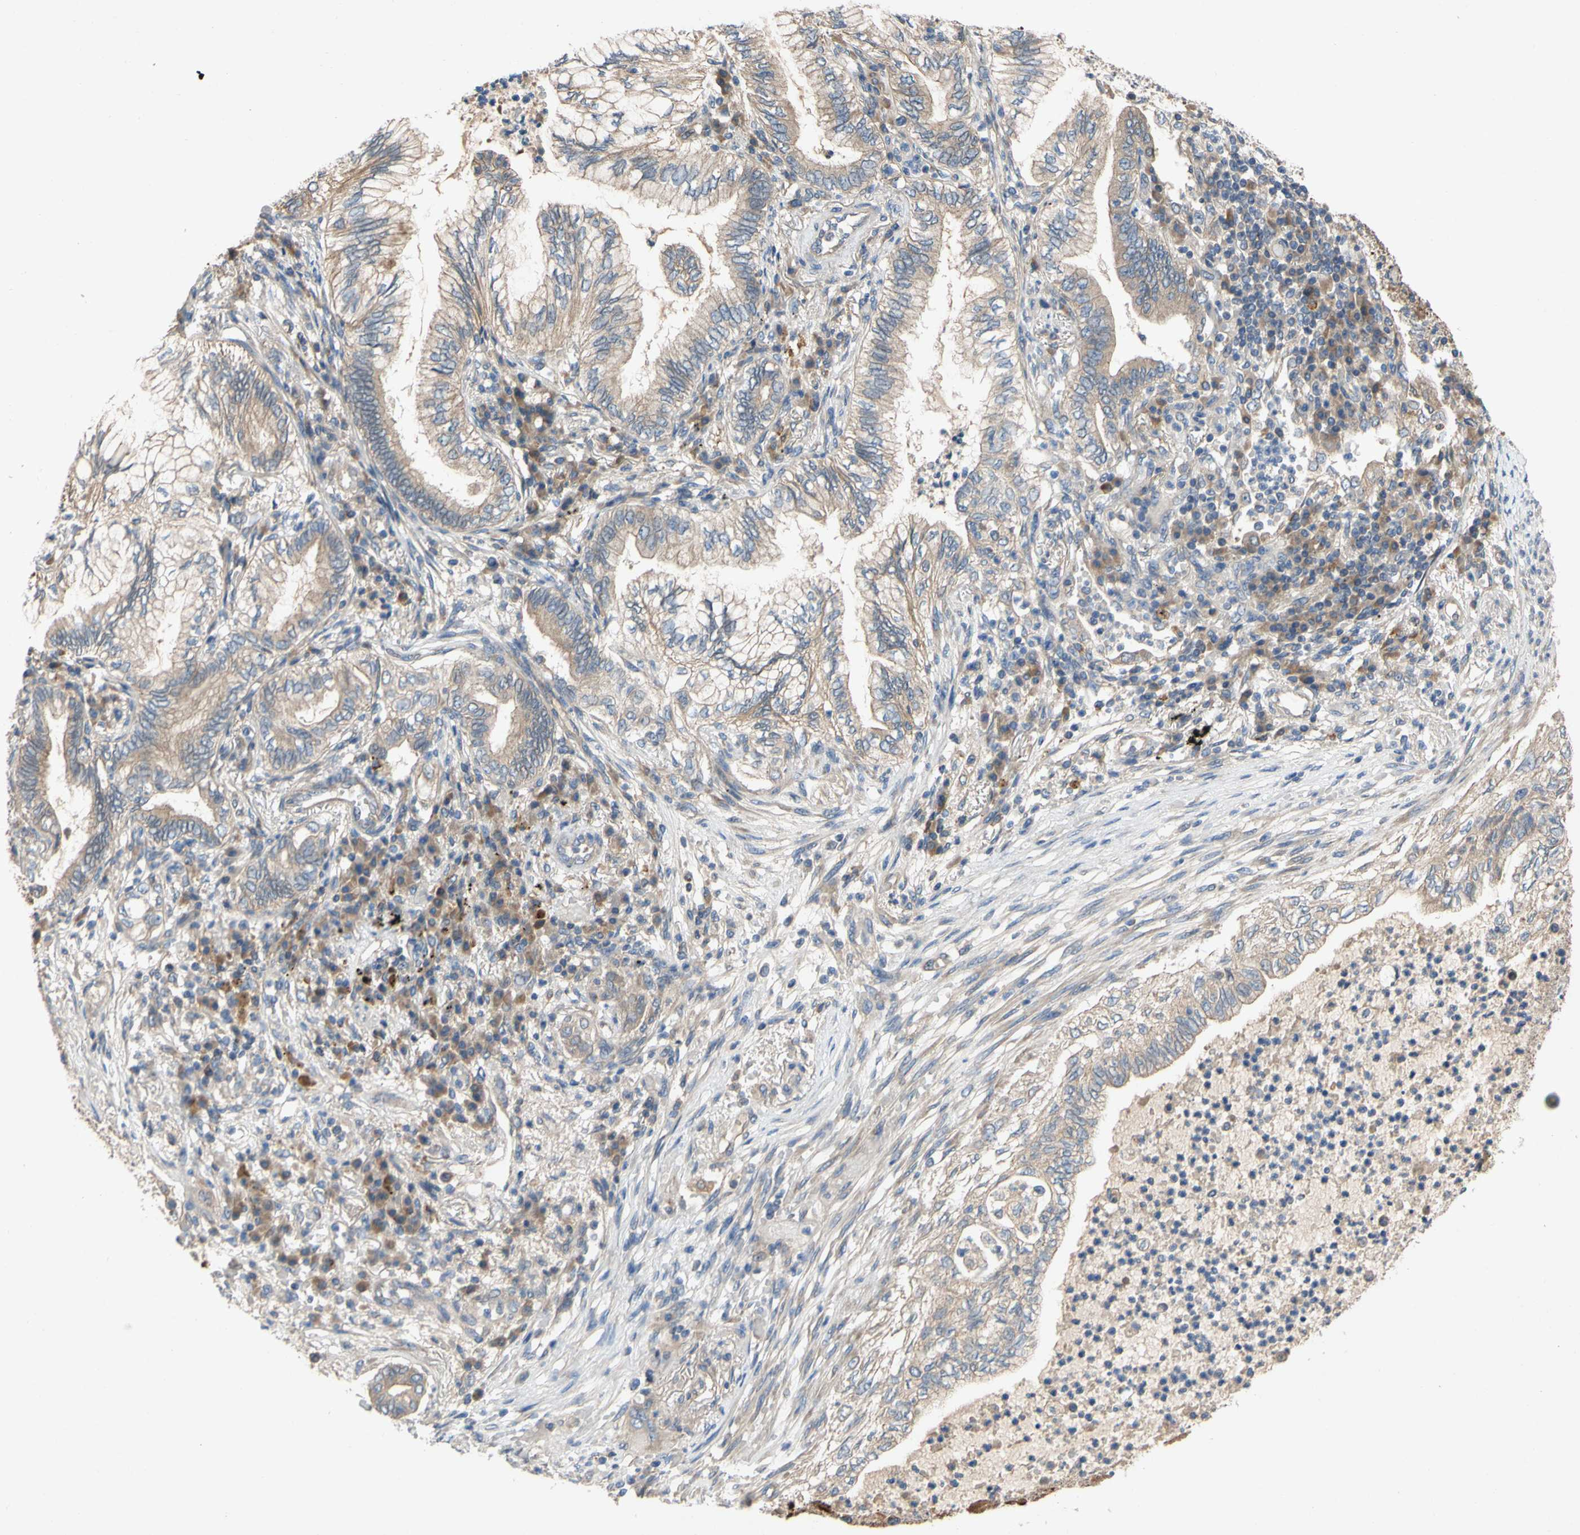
{"staining": {"intensity": "moderate", "quantity": ">75%", "location": "cytoplasmic/membranous"}, "tissue": "lung cancer", "cell_type": "Tumor cells", "image_type": "cancer", "snomed": [{"axis": "morphology", "description": "Normal tissue, NOS"}, {"axis": "morphology", "description": "Adenocarcinoma, NOS"}, {"axis": "topography", "description": "Bronchus"}, {"axis": "topography", "description": "Lung"}], "caption": "Lung cancer stained with a protein marker shows moderate staining in tumor cells.", "gene": "MBTPS2", "patient": {"sex": "female", "age": 70}}